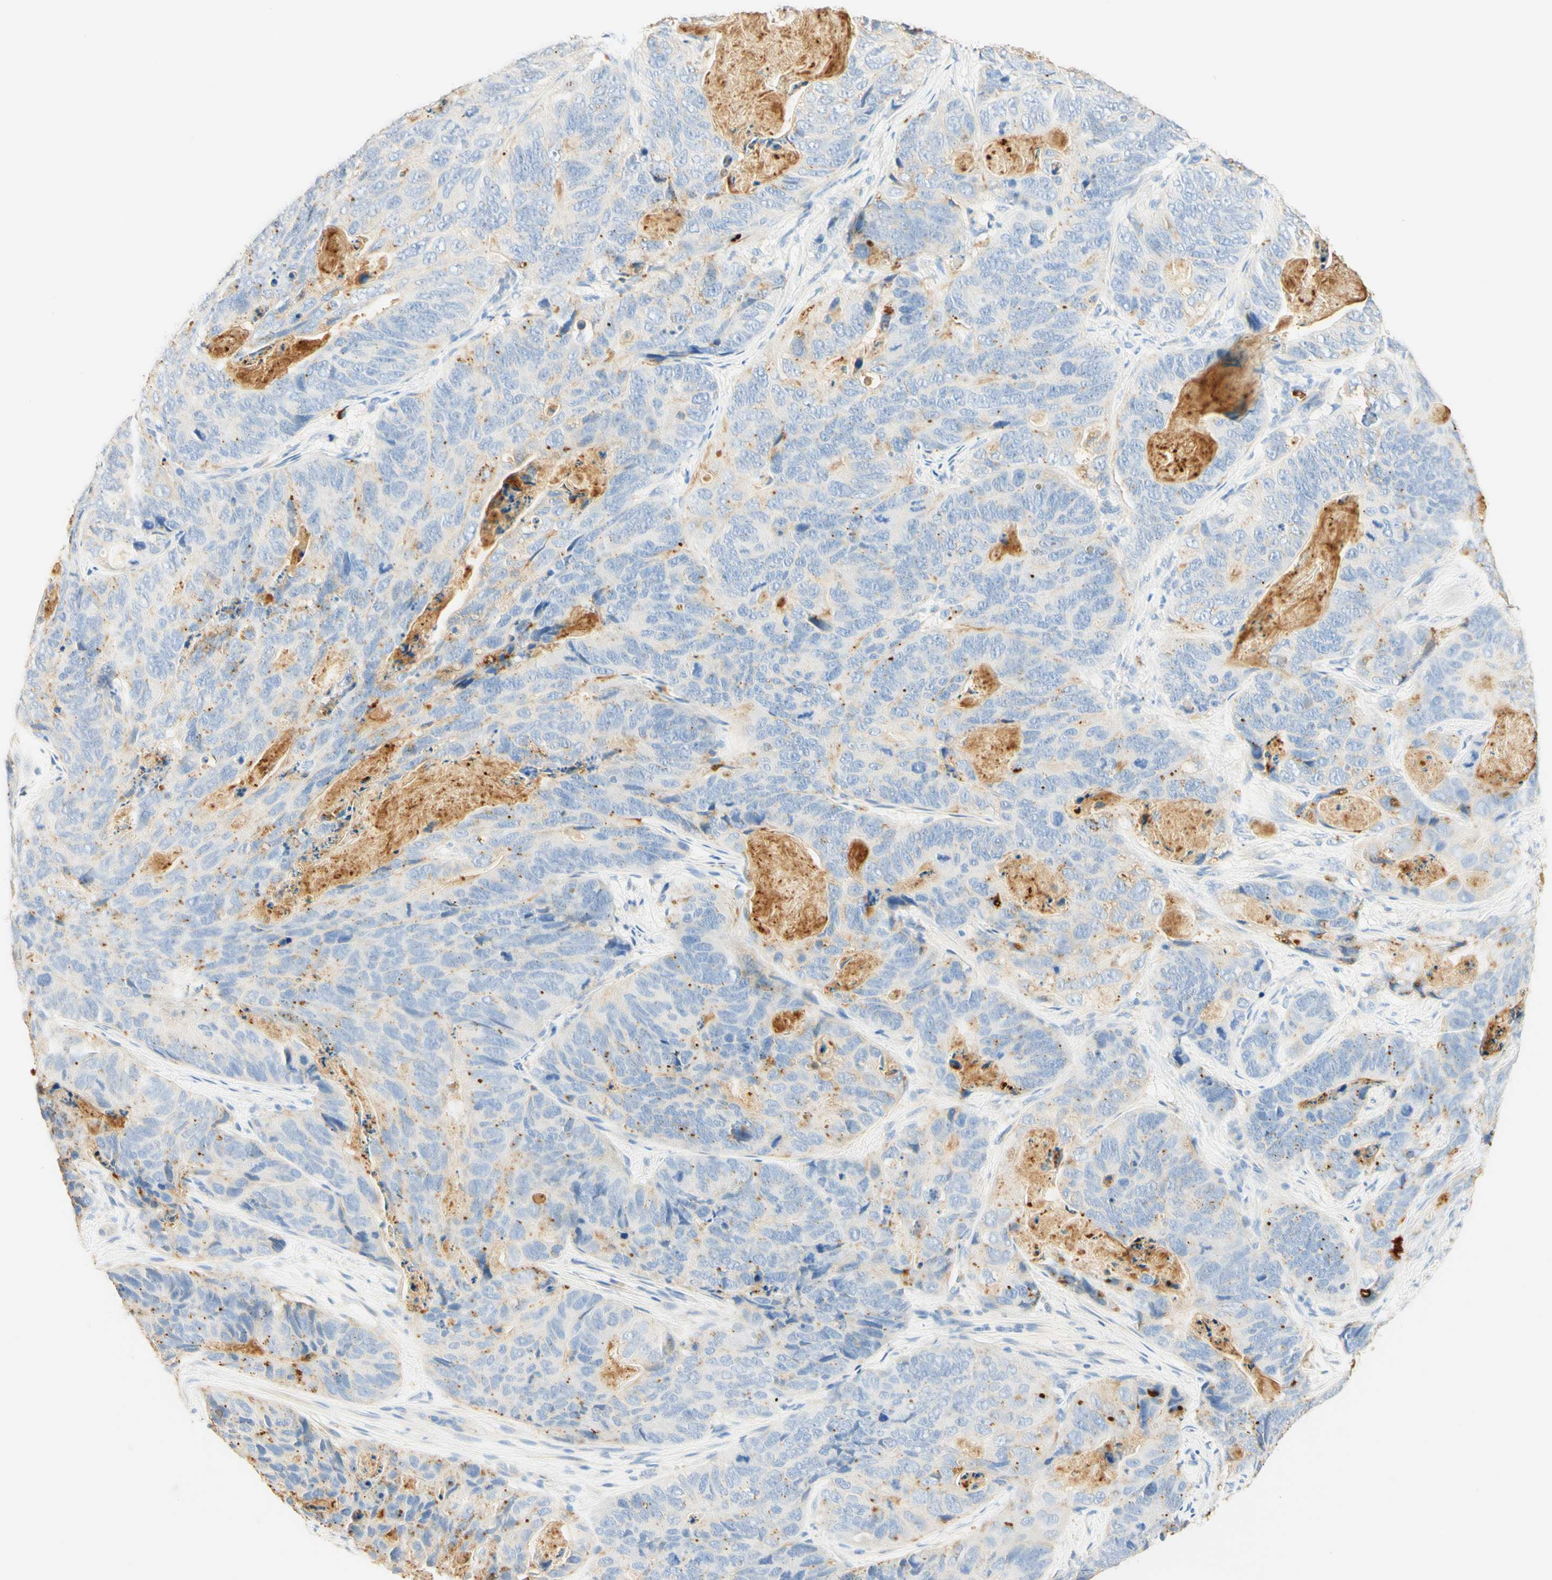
{"staining": {"intensity": "moderate", "quantity": "<25%", "location": "cytoplasmic/membranous"}, "tissue": "stomach cancer", "cell_type": "Tumor cells", "image_type": "cancer", "snomed": [{"axis": "morphology", "description": "Adenocarcinoma, NOS"}, {"axis": "topography", "description": "Stomach"}], "caption": "Protein analysis of stomach cancer (adenocarcinoma) tissue reveals moderate cytoplasmic/membranous staining in about <25% of tumor cells. The protein is shown in brown color, while the nuclei are stained blue.", "gene": "CD63", "patient": {"sex": "female", "age": 89}}